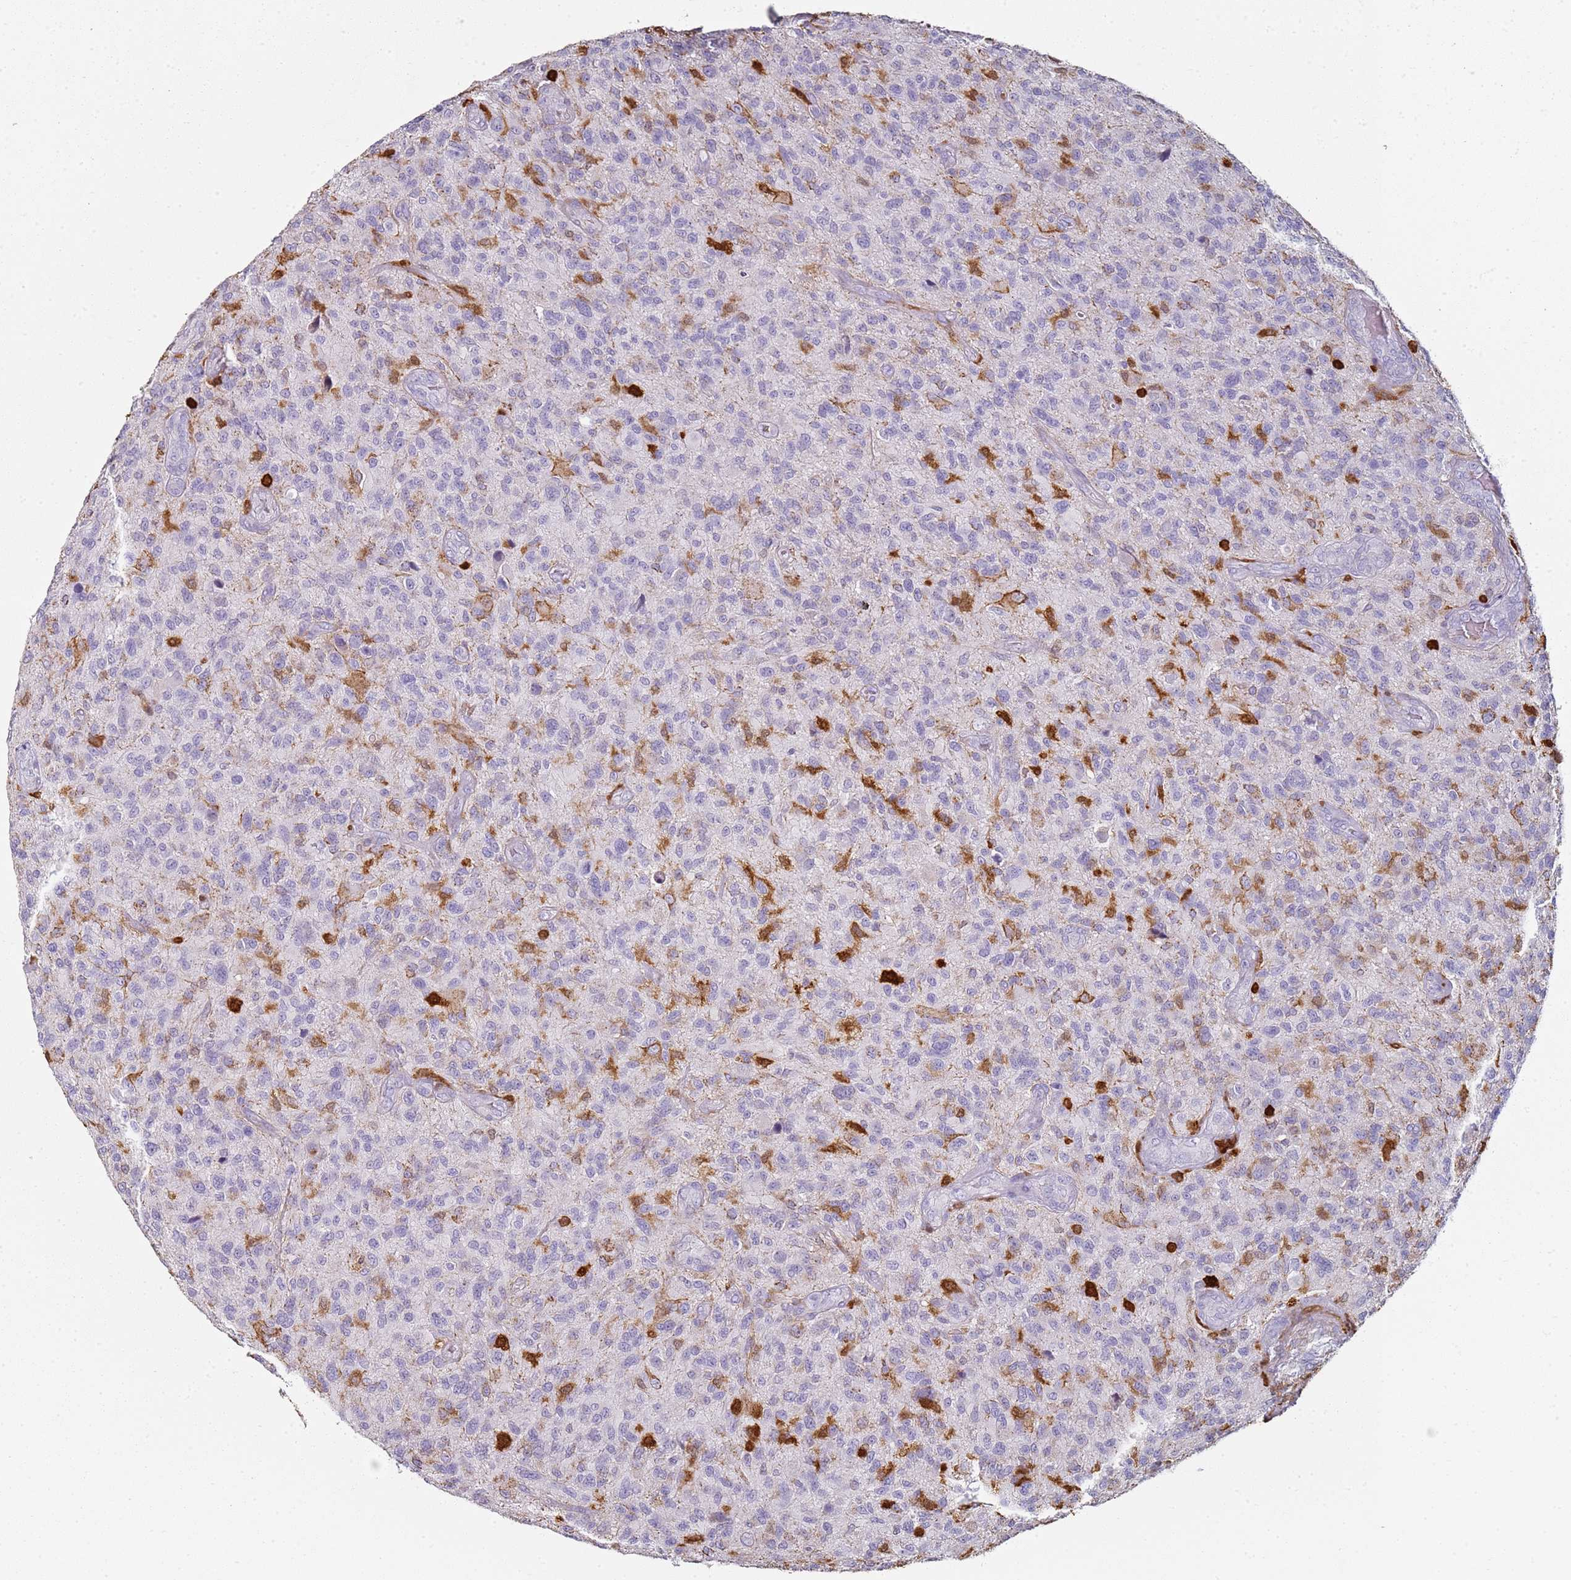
{"staining": {"intensity": "negative", "quantity": "none", "location": "none"}, "tissue": "glioma", "cell_type": "Tumor cells", "image_type": "cancer", "snomed": [{"axis": "morphology", "description": "Glioma, malignant, High grade"}, {"axis": "topography", "description": "Brain"}], "caption": "Malignant glioma (high-grade) was stained to show a protein in brown. There is no significant positivity in tumor cells.", "gene": "S100A4", "patient": {"sex": "male", "age": 47}}